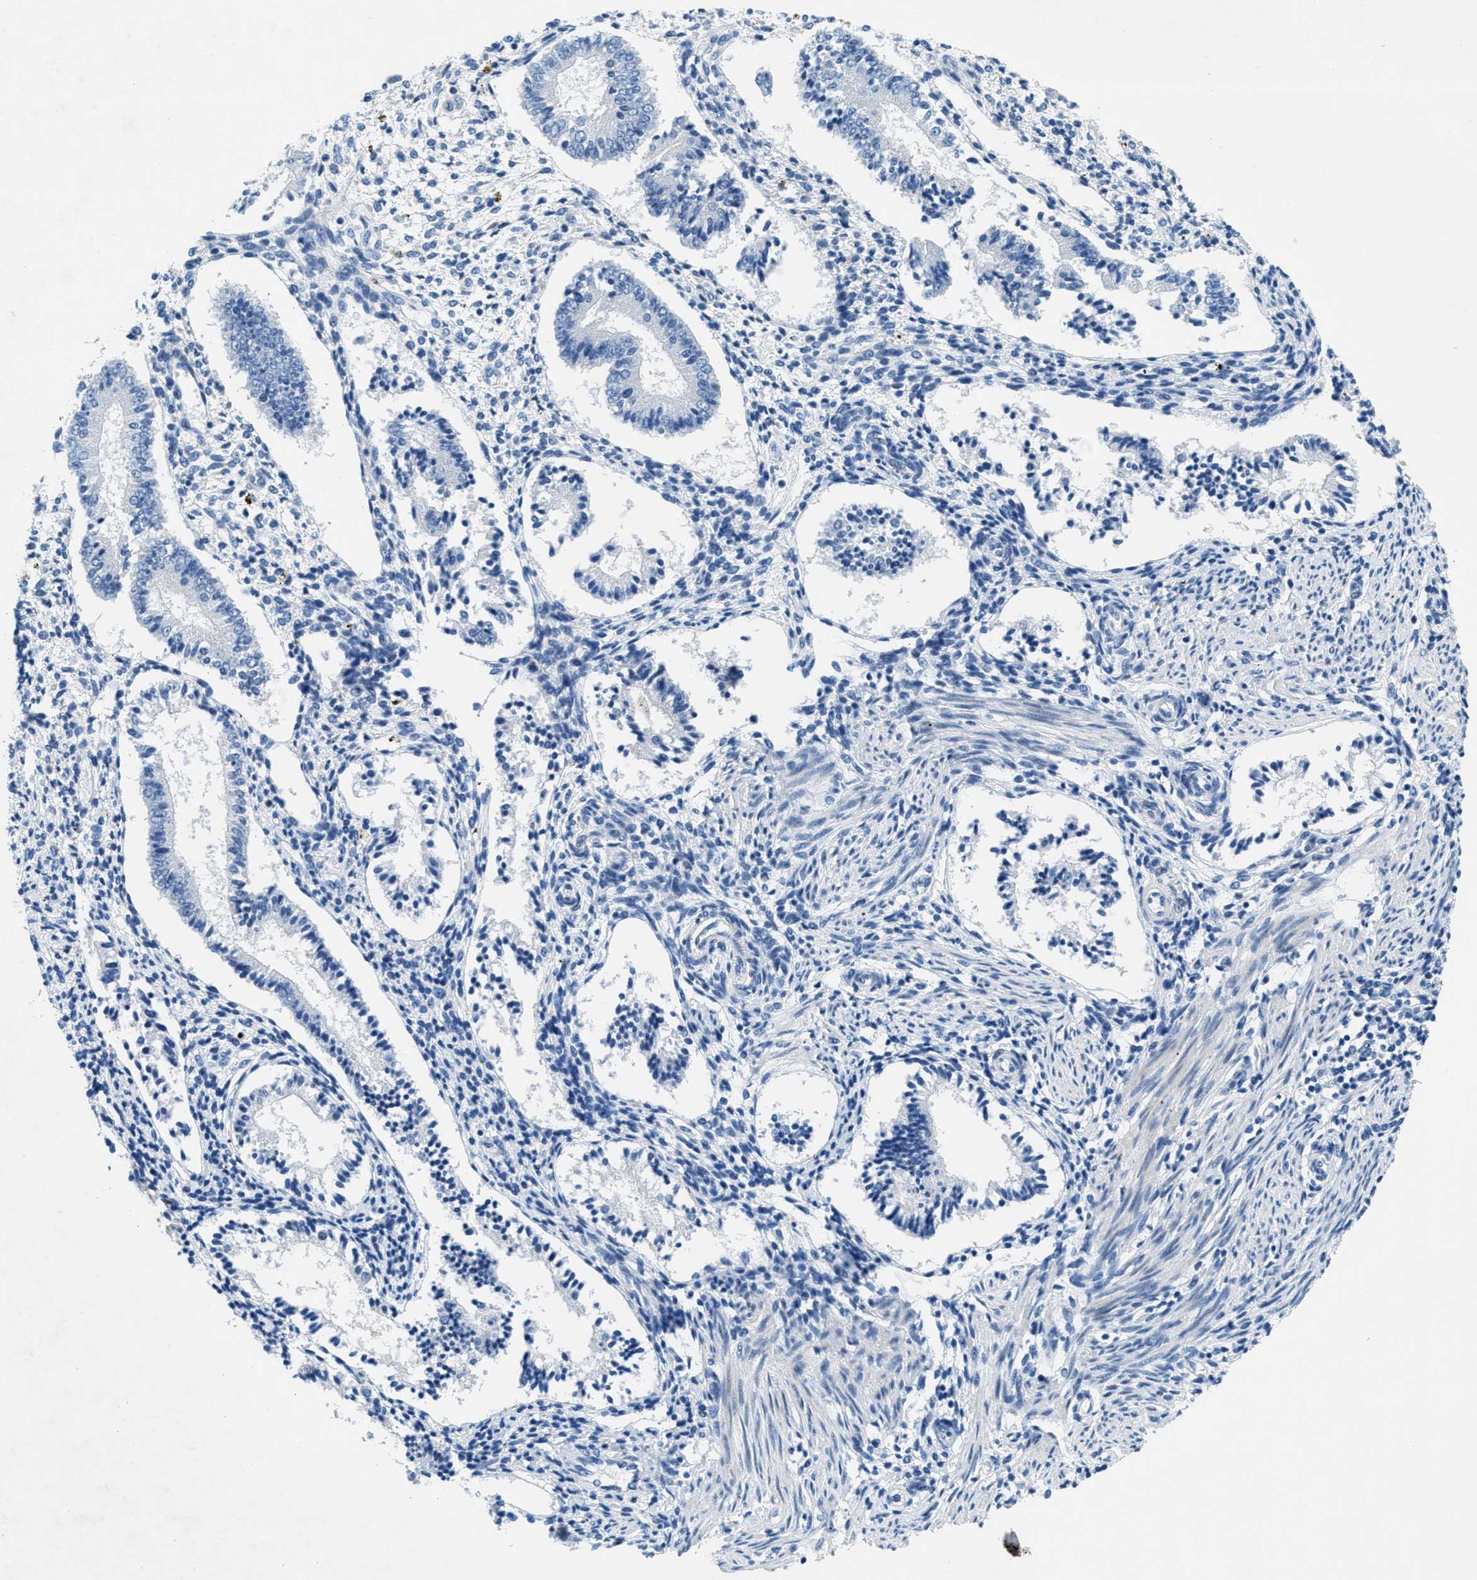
{"staining": {"intensity": "negative", "quantity": "none", "location": "none"}, "tissue": "endometrium", "cell_type": "Cells in endometrial stroma", "image_type": "normal", "snomed": [{"axis": "morphology", "description": "Normal tissue, NOS"}, {"axis": "topography", "description": "Endometrium"}], "caption": "High power microscopy photomicrograph of an immunohistochemistry (IHC) photomicrograph of benign endometrium, revealing no significant staining in cells in endometrial stroma.", "gene": "GALNT17", "patient": {"sex": "female", "age": 42}}